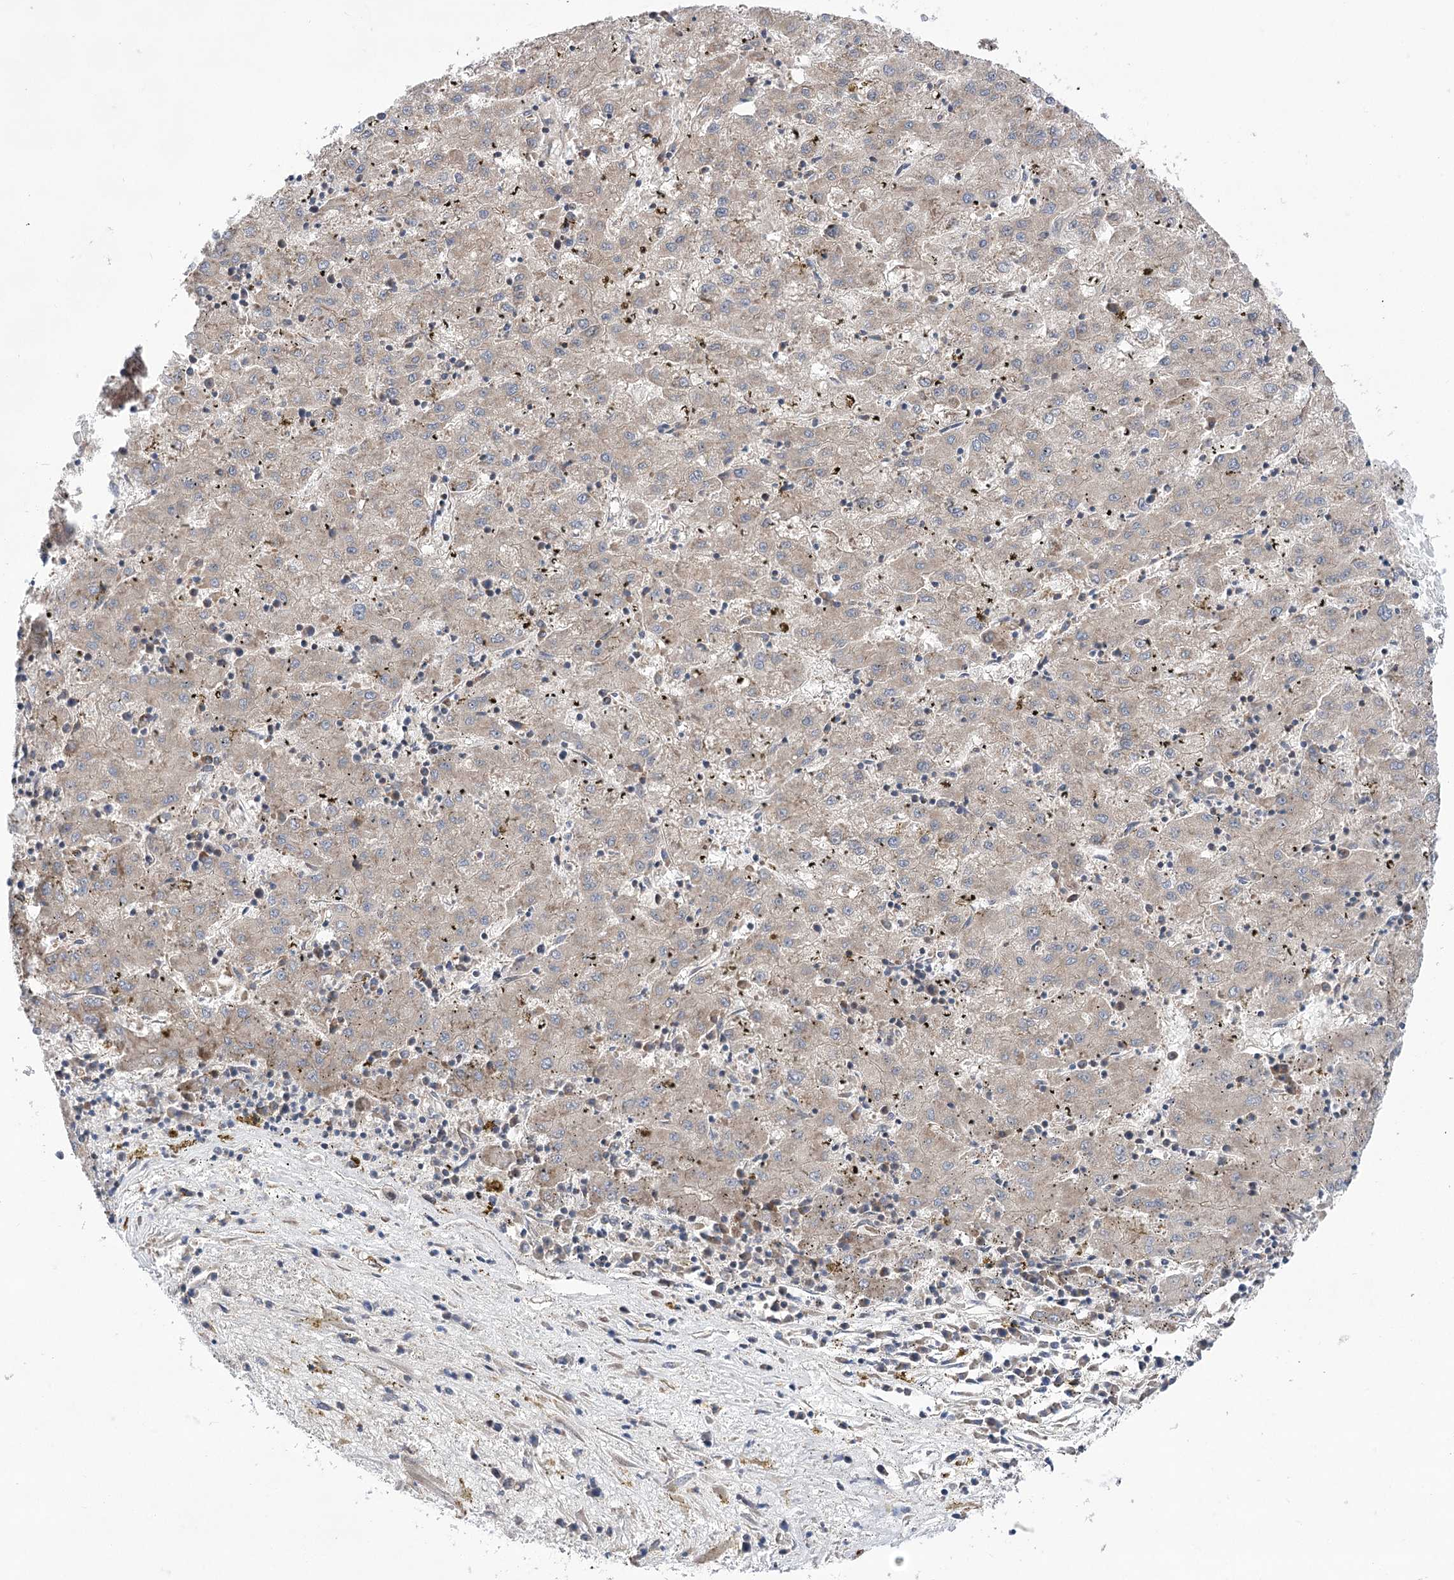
{"staining": {"intensity": "negative", "quantity": "none", "location": "none"}, "tissue": "liver cancer", "cell_type": "Tumor cells", "image_type": "cancer", "snomed": [{"axis": "morphology", "description": "Carcinoma, Hepatocellular, NOS"}, {"axis": "topography", "description": "Liver"}], "caption": "High power microscopy micrograph of an IHC micrograph of liver cancer, revealing no significant positivity in tumor cells.", "gene": "VPS37B", "patient": {"sex": "male", "age": 72}}